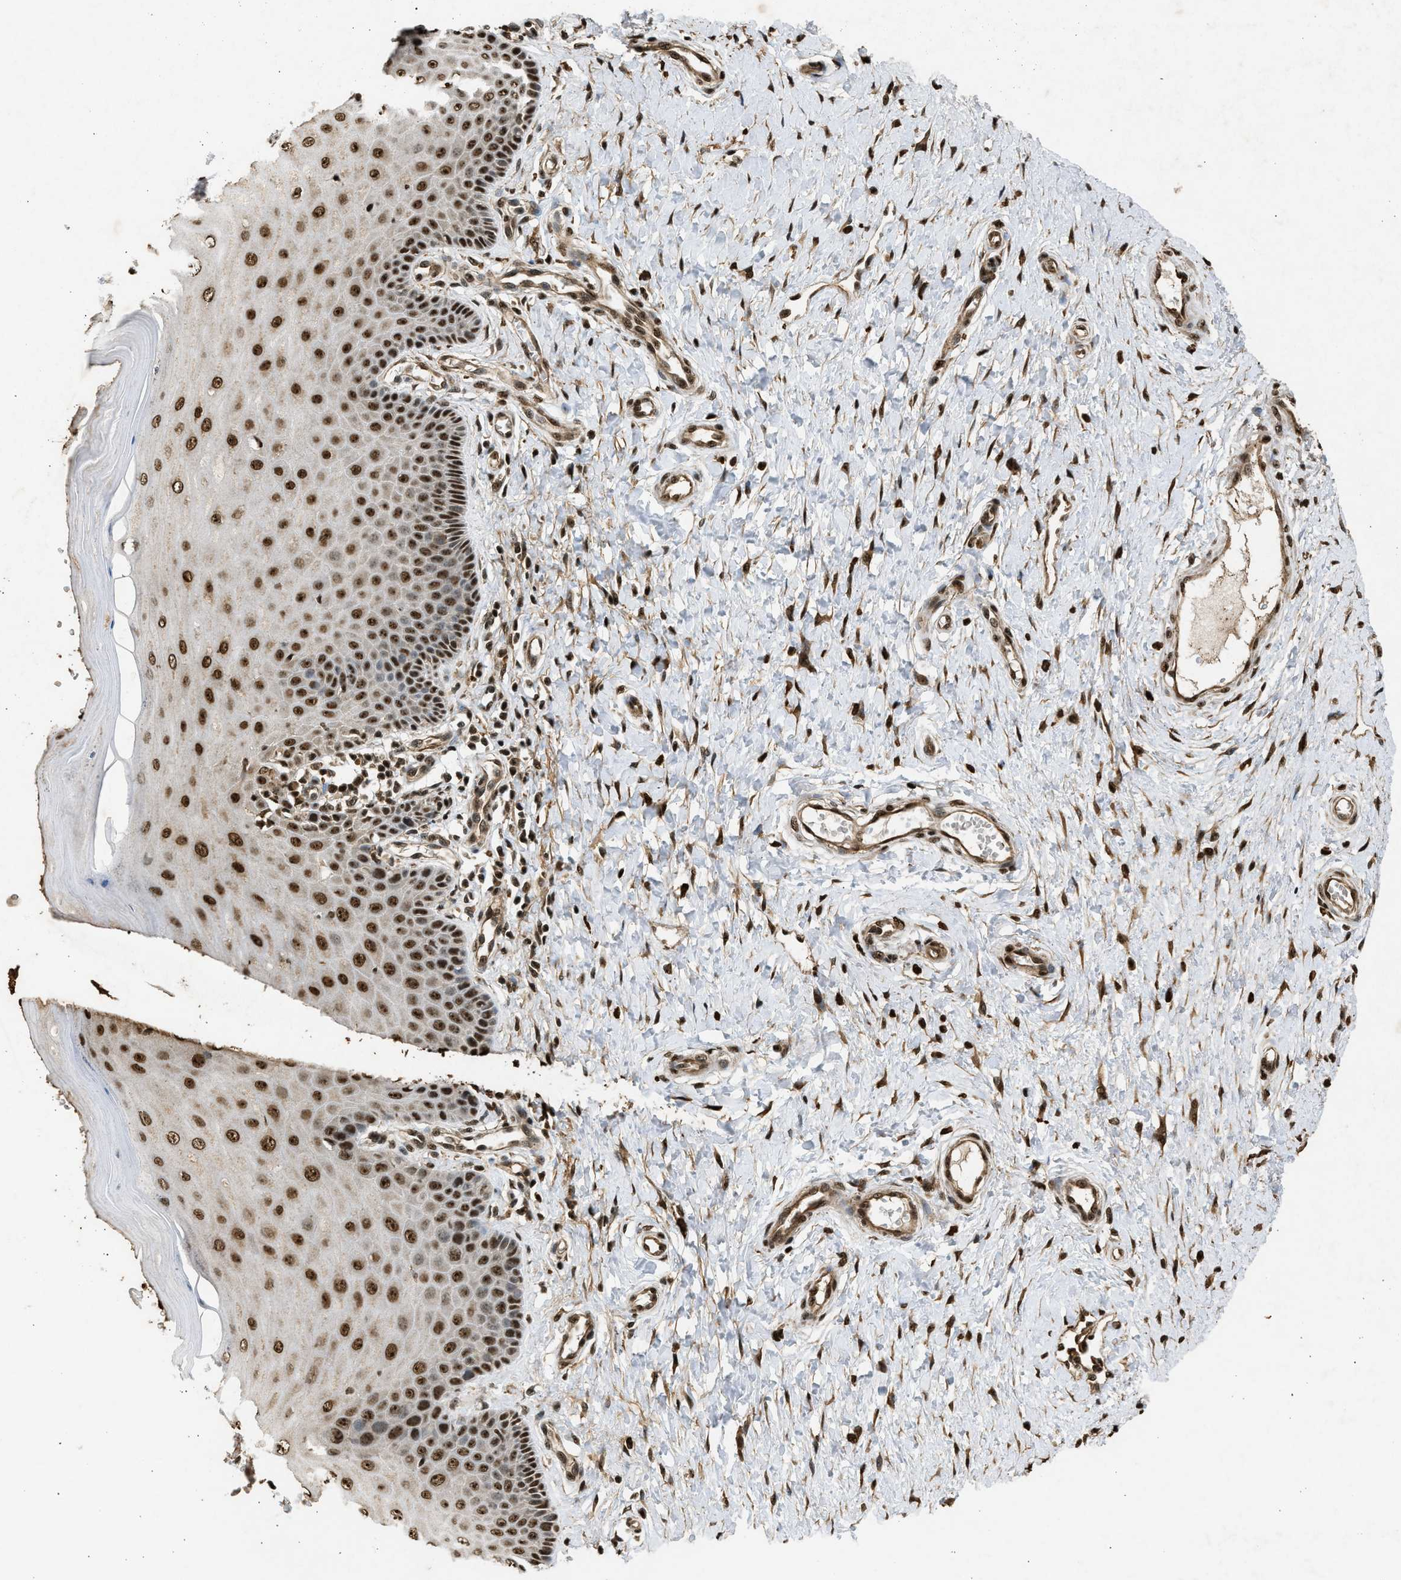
{"staining": {"intensity": "strong", "quantity": ">75%", "location": "nuclear"}, "tissue": "cervix", "cell_type": "Glandular cells", "image_type": "normal", "snomed": [{"axis": "morphology", "description": "Normal tissue, NOS"}, {"axis": "topography", "description": "Cervix"}], "caption": "This image displays immunohistochemistry (IHC) staining of benign cervix, with high strong nuclear staining in about >75% of glandular cells.", "gene": "TFDP2", "patient": {"sex": "female", "age": 55}}